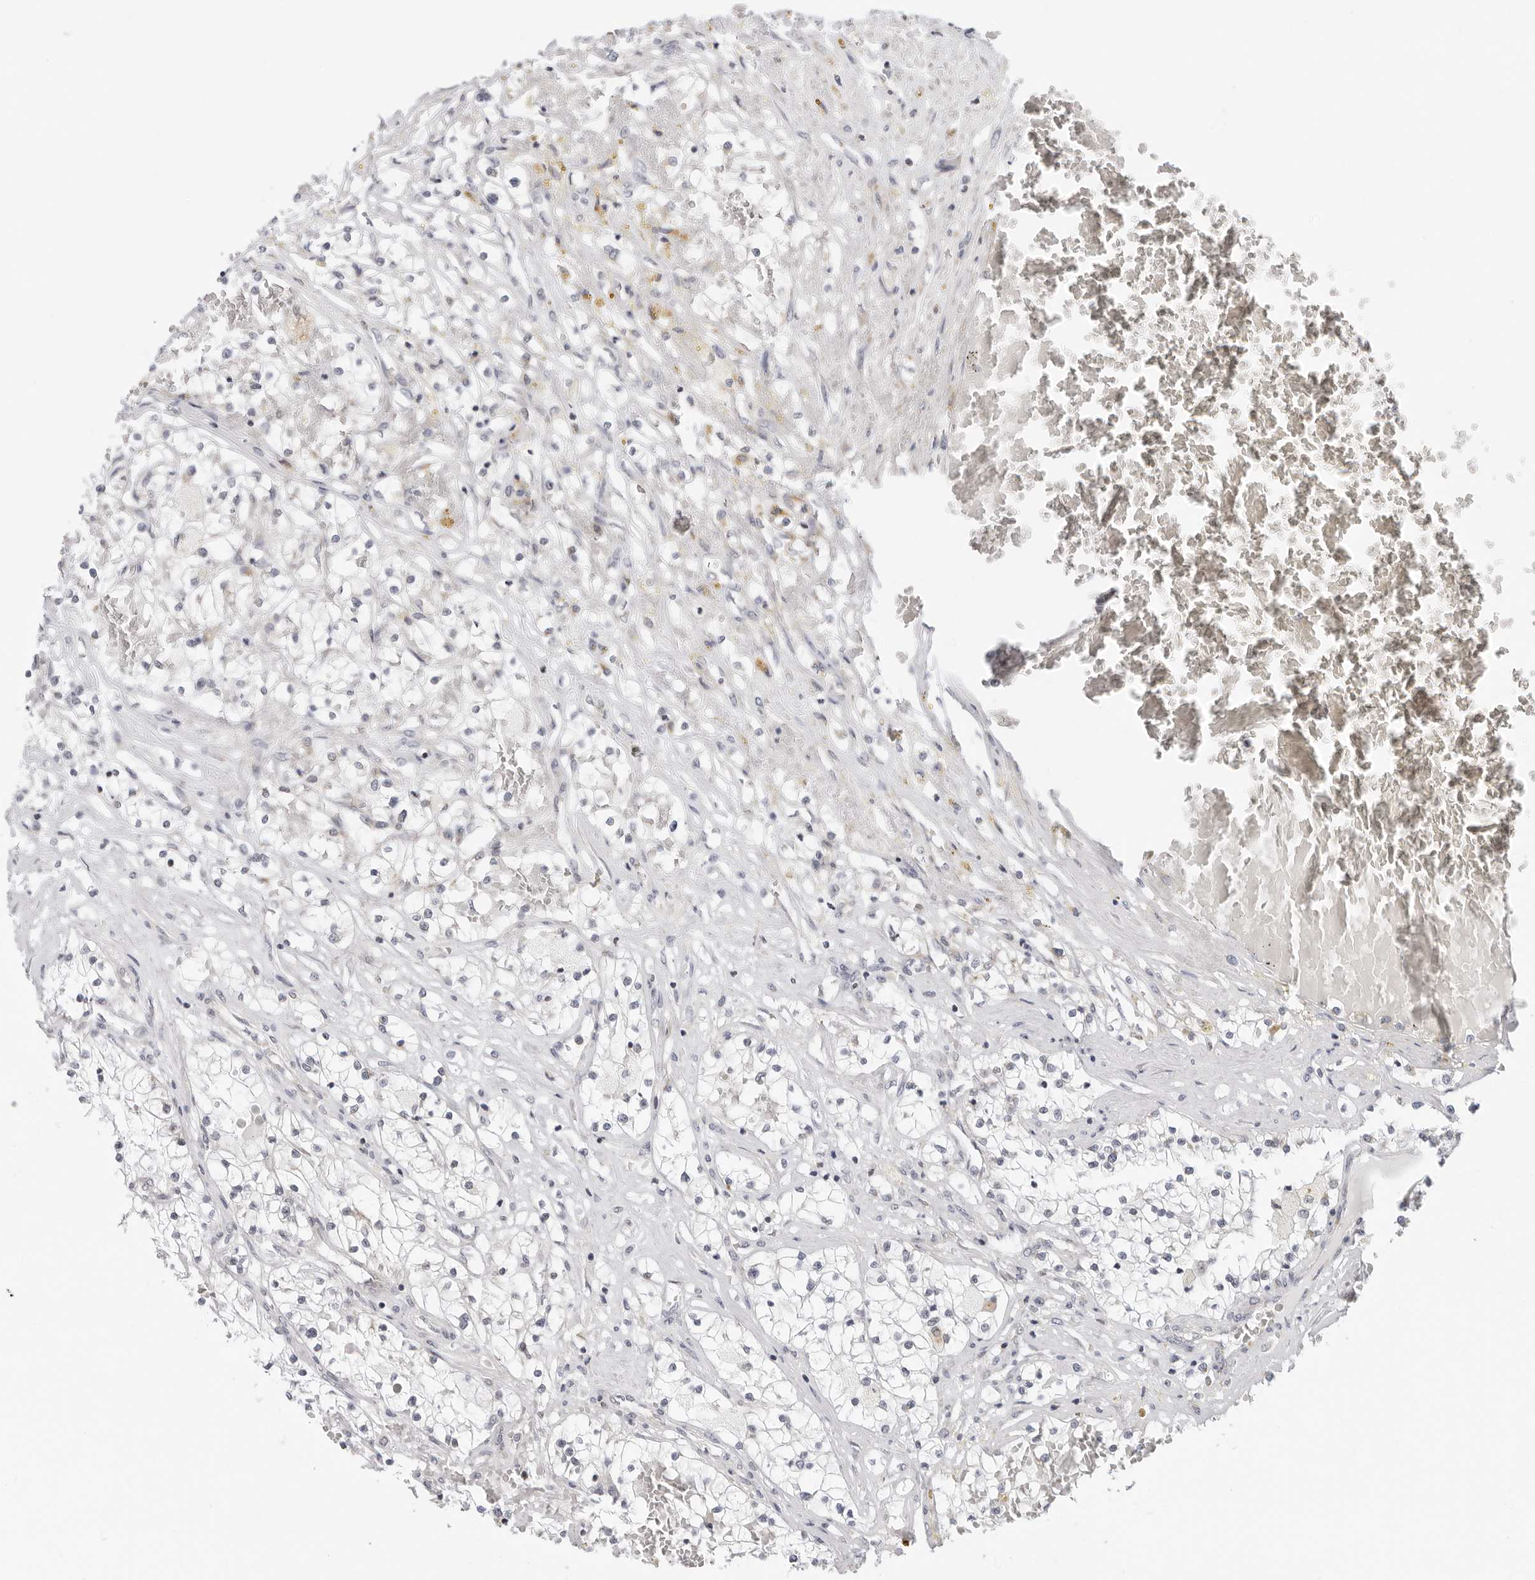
{"staining": {"intensity": "negative", "quantity": "none", "location": "none"}, "tissue": "renal cancer", "cell_type": "Tumor cells", "image_type": "cancer", "snomed": [{"axis": "morphology", "description": "Normal tissue, NOS"}, {"axis": "morphology", "description": "Adenocarcinoma, NOS"}, {"axis": "topography", "description": "Kidney"}], "caption": "Renal cancer was stained to show a protein in brown. There is no significant expression in tumor cells. (Immunohistochemistry (ihc), brightfield microscopy, high magnification).", "gene": "CIART", "patient": {"sex": "male", "age": 68}}